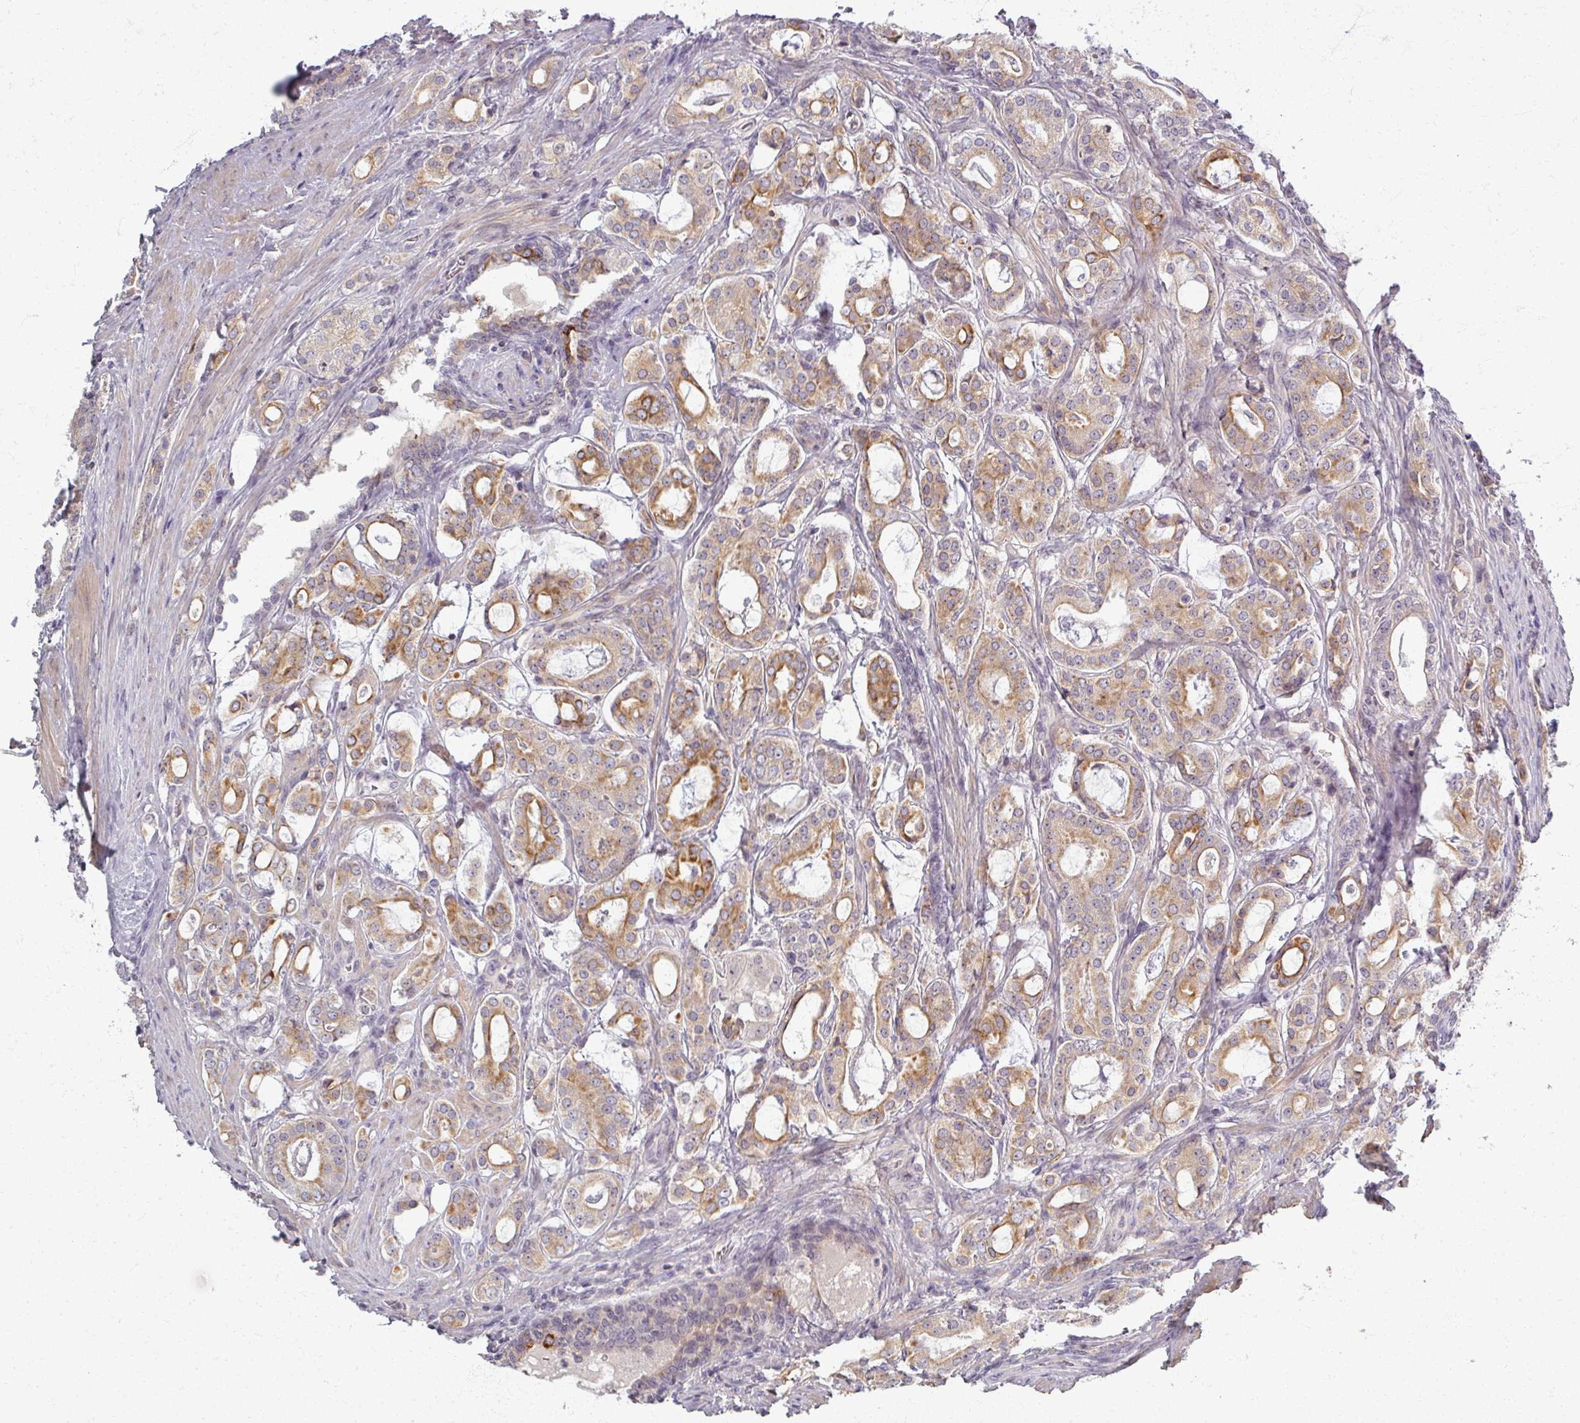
{"staining": {"intensity": "moderate", "quantity": "25%-75%", "location": "cytoplasmic/membranous"}, "tissue": "prostate cancer", "cell_type": "Tumor cells", "image_type": "cancer", "snomed": [{"axis": "morphology", "description": "Adenocarcinoma, High grade"}, {"axis": "topography", "description": "Prostate"}], "caption": "This is an image of IHC staining of prostate high-grade adenocarcinoma, which shows moderate staining in the cytoplasmic/membranous of tumor cells.", "gene": "TTLL7", "patient": {"sex": "male", "age": 63}}